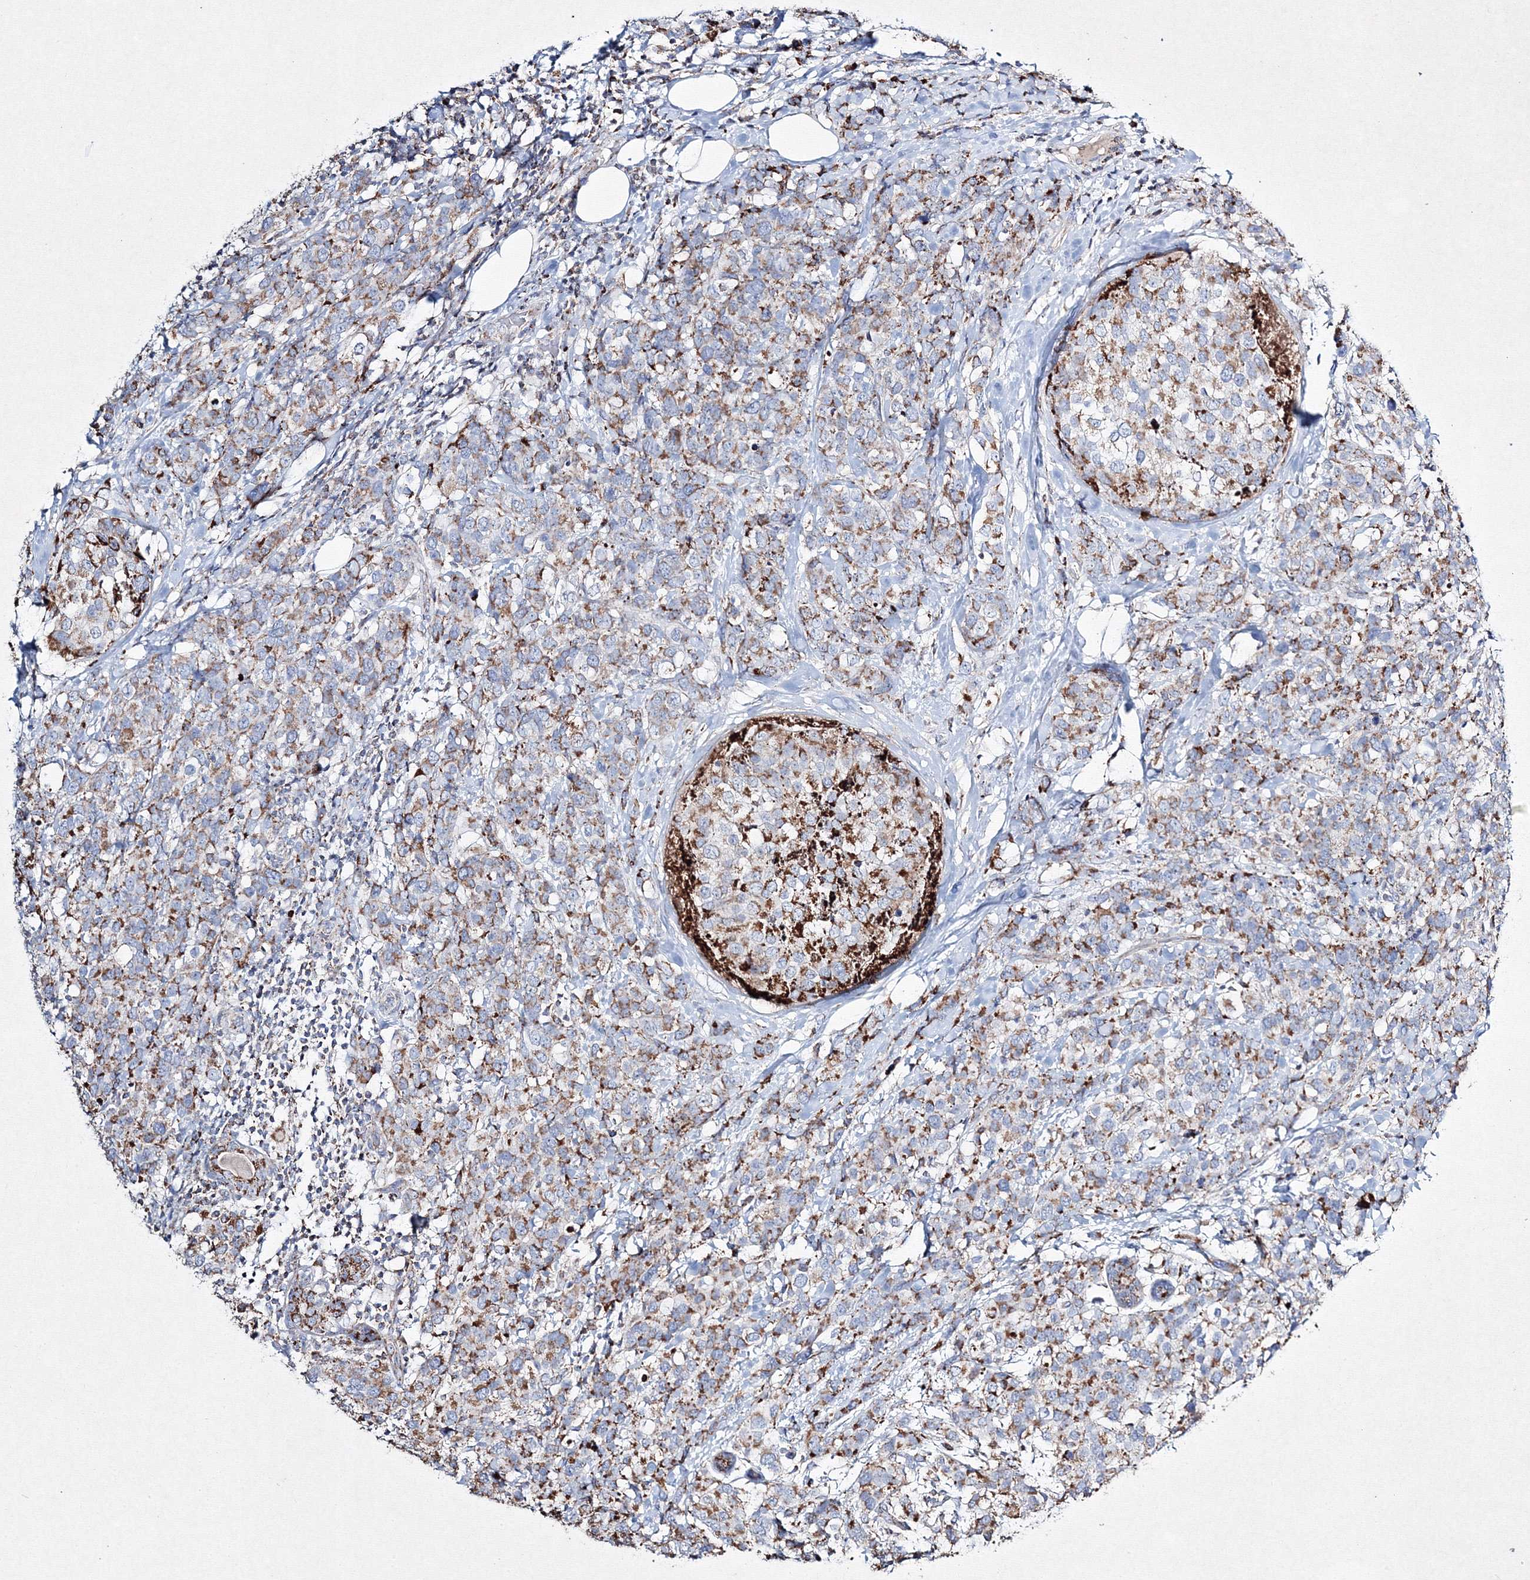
{"staining": {"intensity": "moderate", "quantity": "25%-75%", "location": "cytoplasmic/membranous"}, "tissue": "breast cancer", "cell_type": "Tumor cells", "image_type": "cancer", "snomed": [{"axis": "morphology", "description": "Lobular carcinoma"}, {"axis": "topography", "description": "Breast"}], "caption": "The histopathology image exhibits a brown stain indicating the presence of a protein in the cytoplasmic/membranous of tumor cells in breast cancer.", "gene": "IGSF9", "patient": {"sex": "female", "age": 59}}